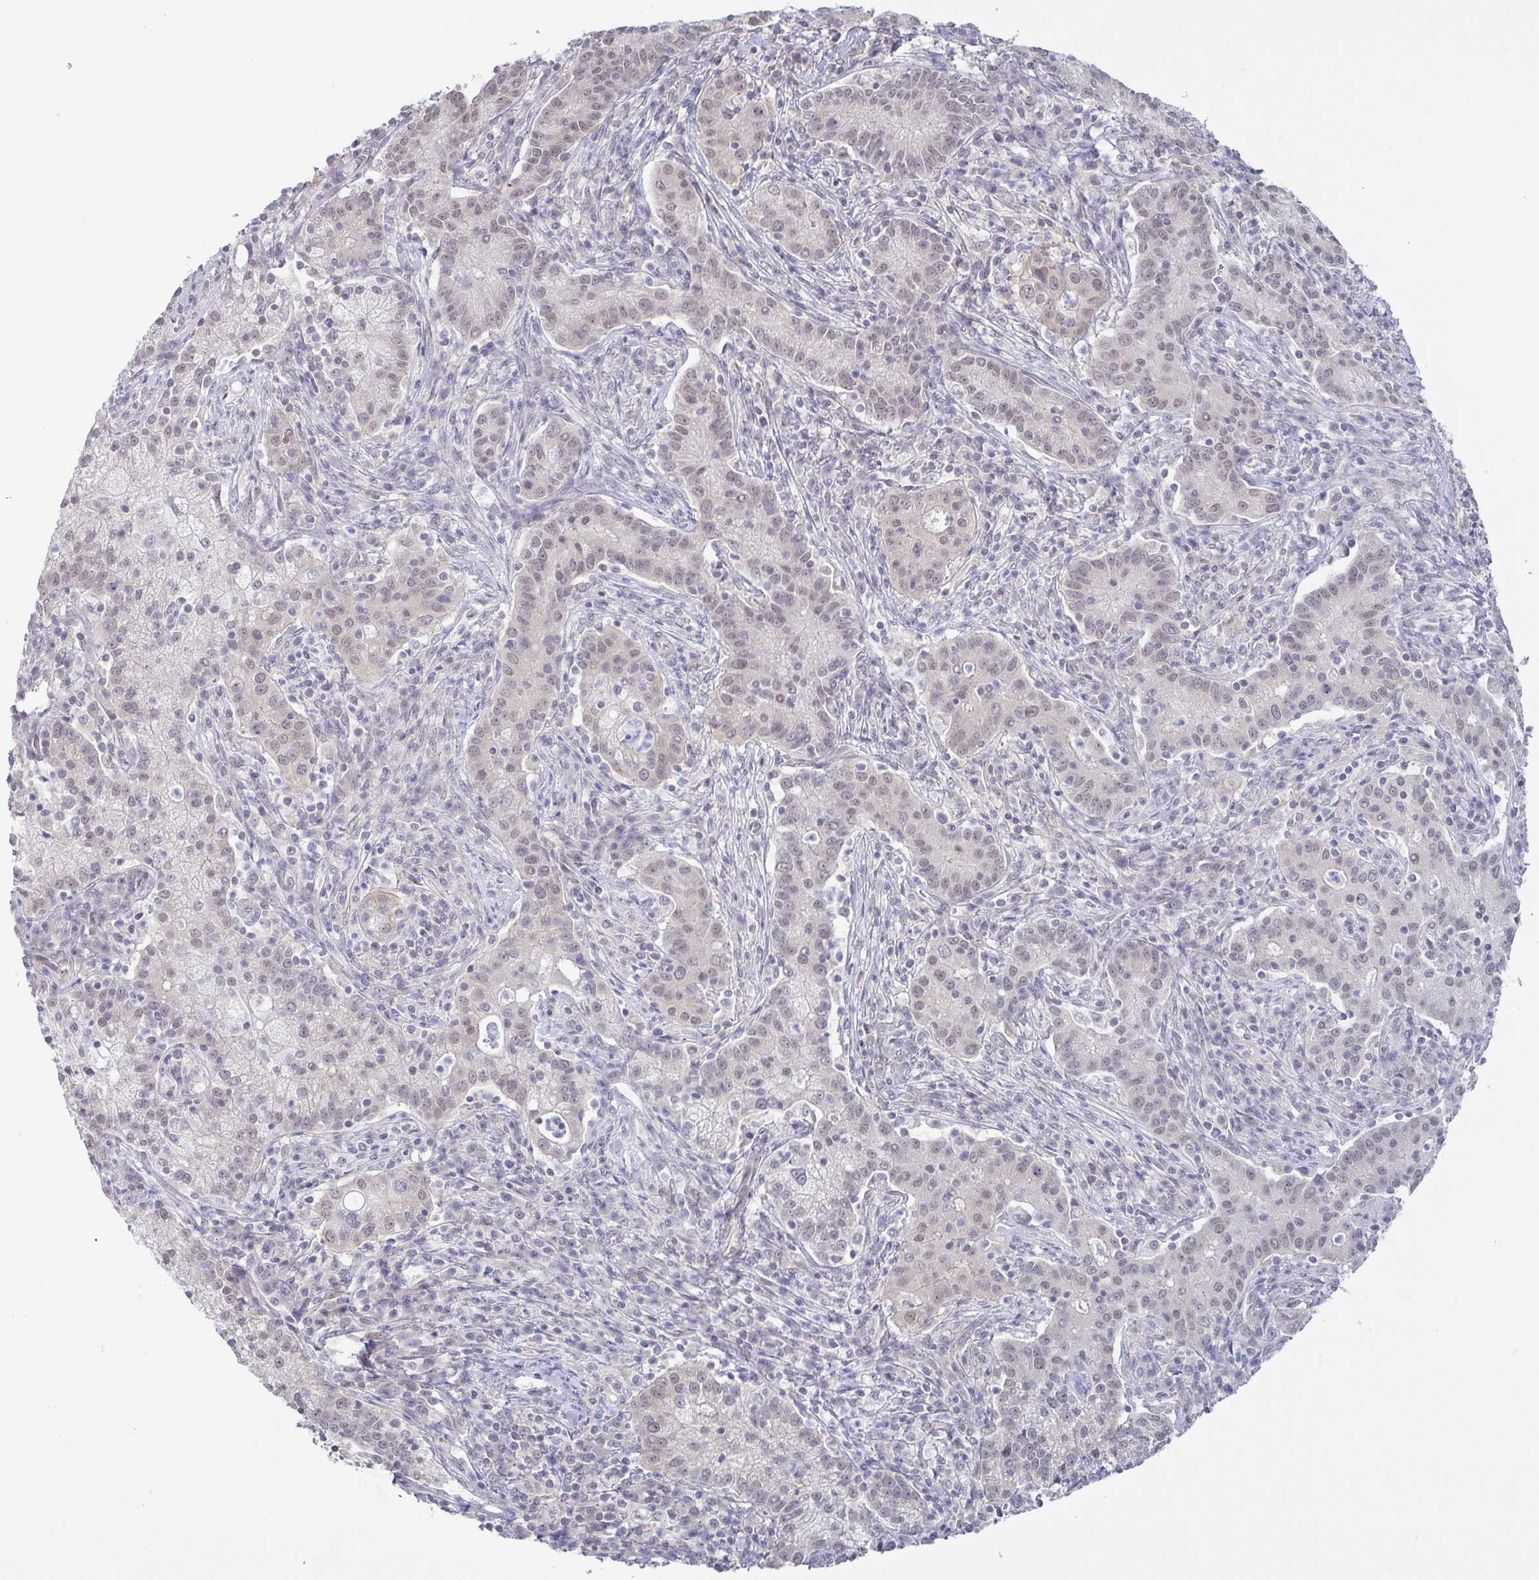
{"staining": {"intensity": "weak", "quantity": "25%-75%", "location": "nuclear"}, "tissue": "cervical cancer", "cell_type": "Tumor cells", "image_type": "cancer", "snomed": [{"axis": "morphology", "description": "Normal tissue, NOS"}, {"axis": "morphology", "description": "Adenocarcinoma, NOS"}, {"axis": "topography", "description": "Cervix"}], "caption": "This photomicrograph shows immunohistochemistry (IHC) staining of cervical adenocarcinoma, with low weak nuclear expression in about 25%-75% of tumor cells.", "gene": "HYPK", "patient": {"sex": "female", "age": 44}}